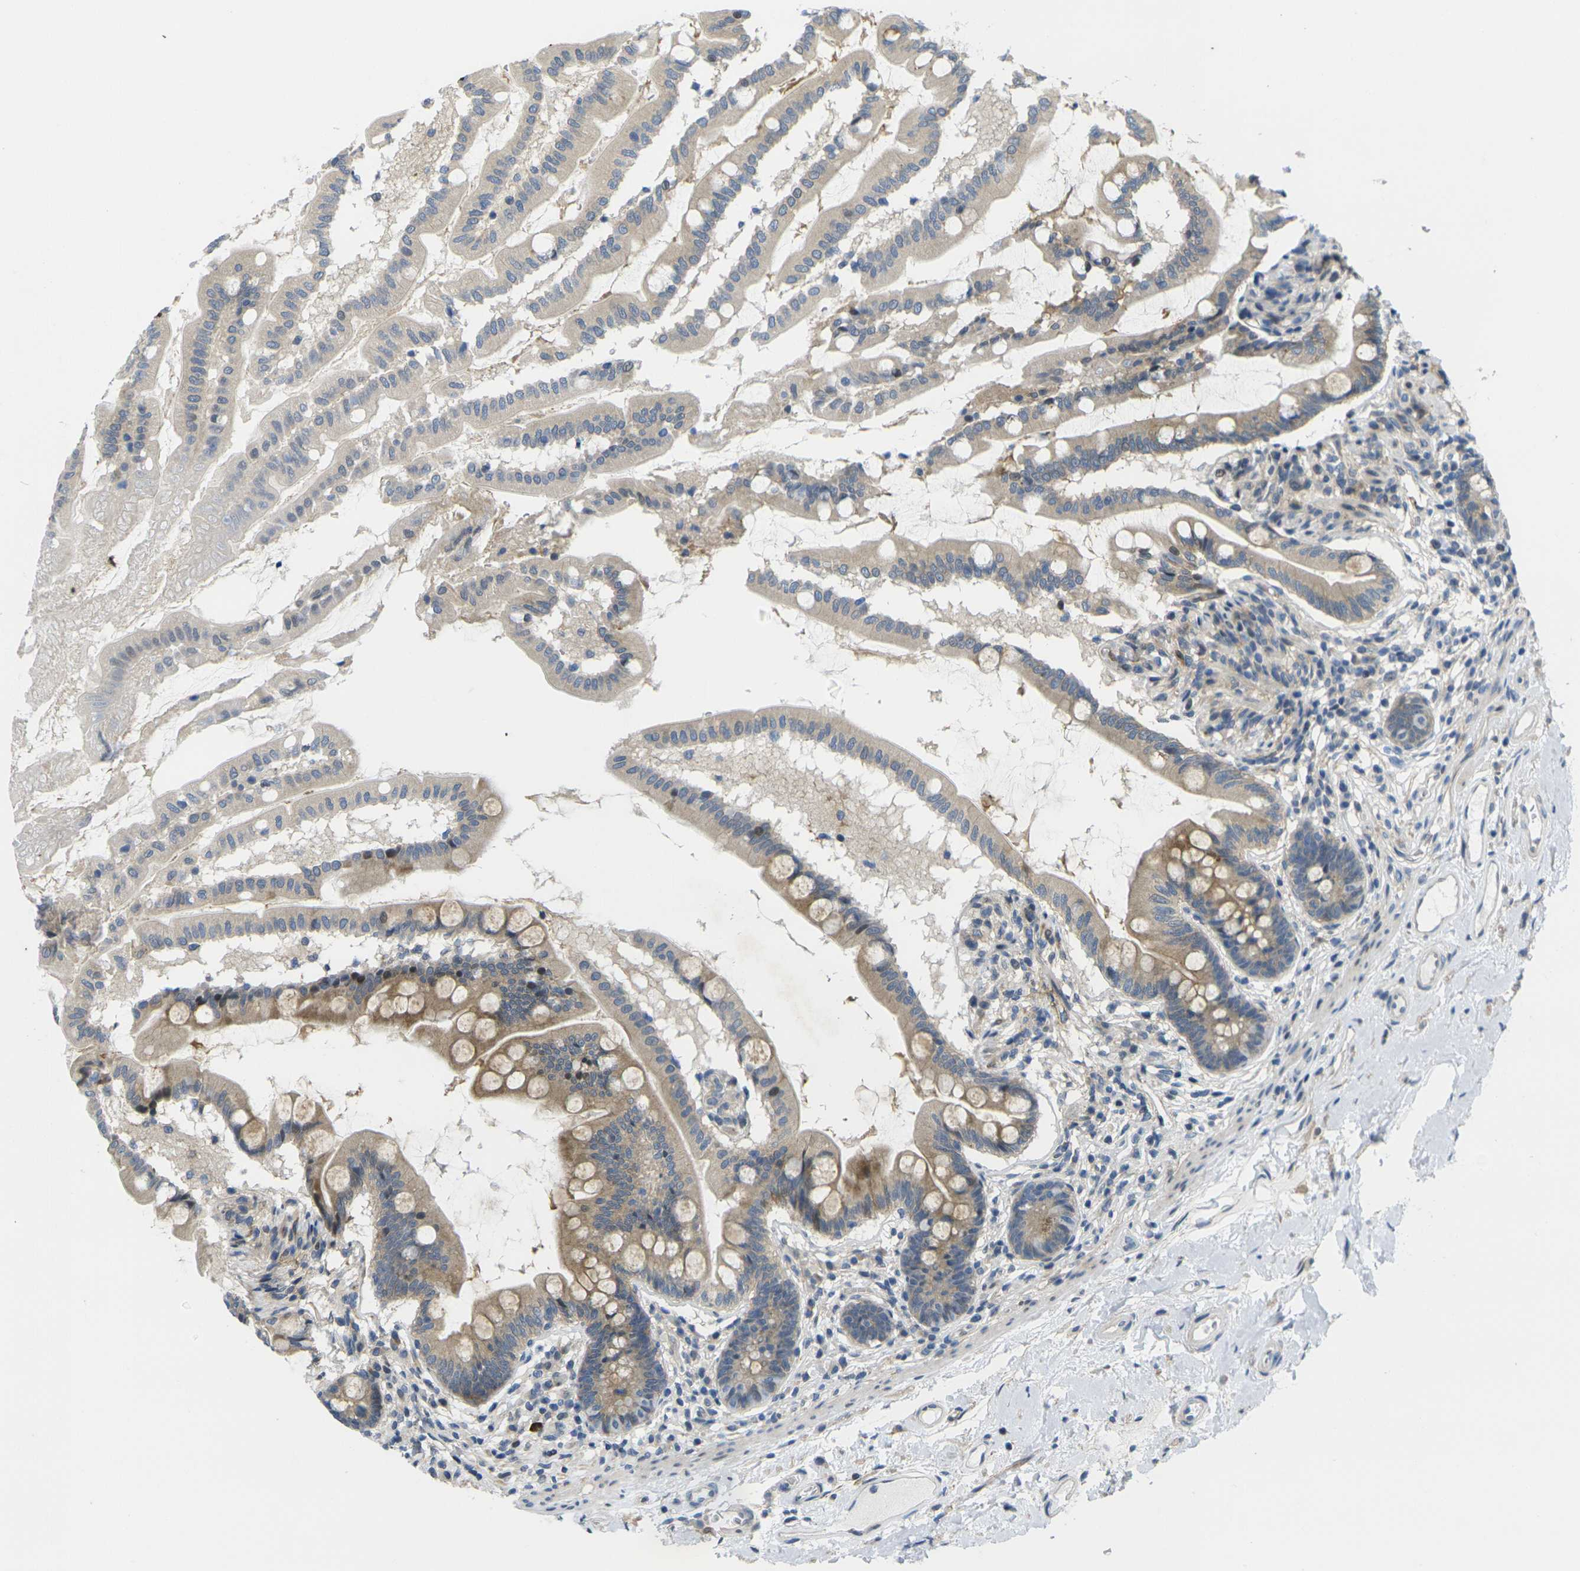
{"staining": {"intensity": "moderate", "quantity": "25%-75%", "location": "cytoplasmic/membranous"}, "tissue": "small intestine", "cell_type": "Glandular cells", "image_type": "normal", "snomed": [{"axis": "morphology", "description": "Normal tissue, NOS"}, {"axis": "topography", "description": "Small intestine"}], "caption": "Immunohistochemistry (IHC) histopathology image of unremarkable small intestine: human small intestine stained using immunohistochemistry exhibits medium levels of moderate protein expression localized specifically in the cytoplasmic/membranous of glandular cells, appearing as a cytoplasmic/membranous brown color.", "gene": "ROBO2", "patient": {"sex": "female", "age": 56}}